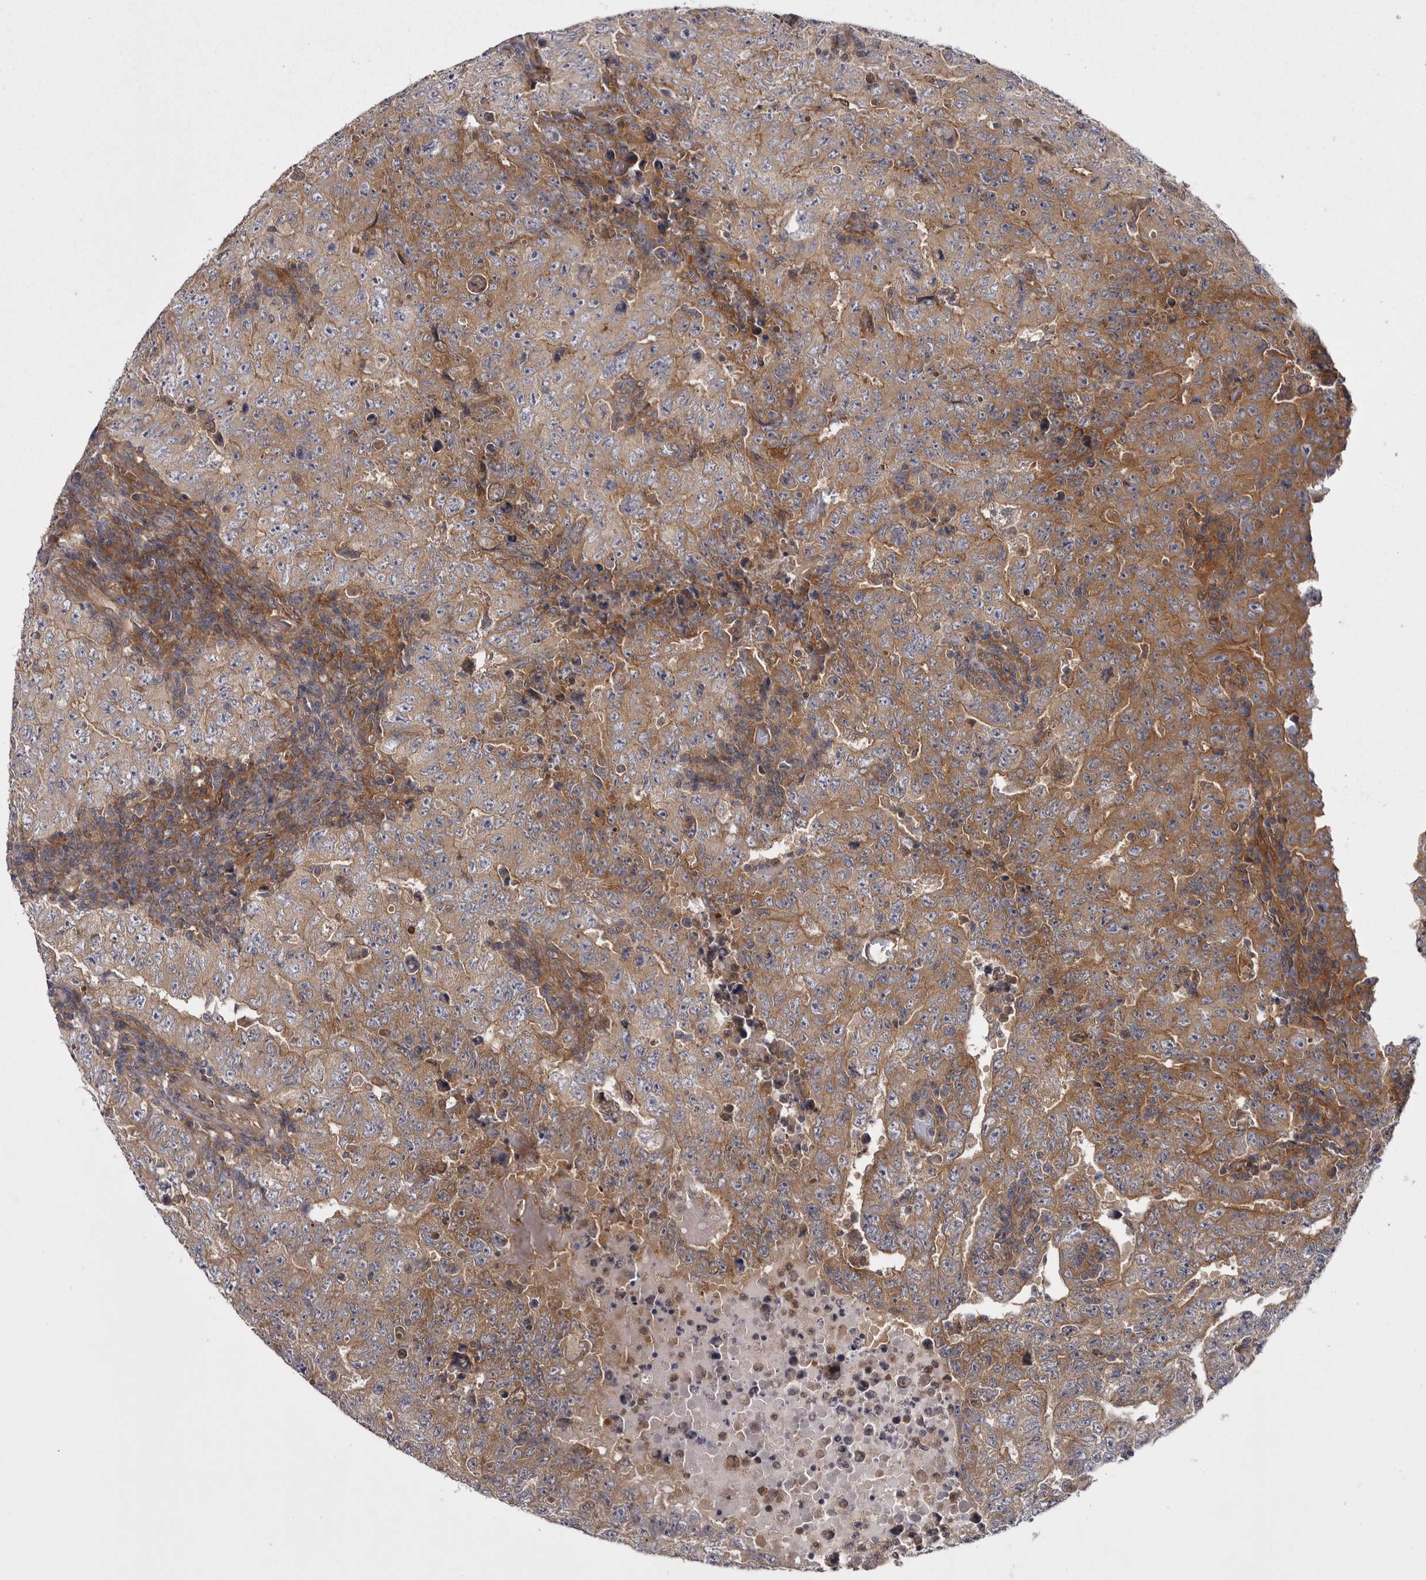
{"staining": {"intensity": "moderate", "quantity": "25%-75%", "location": "cytoplasmic/membranous"}, "tissue": "testis cancer", "cell_type": "Tumor cells", "image_type": "cancer", "snomed": [{"axis": "morphology", "description": "Carcinoma, Embryonal, NOS"}, {"axis": "topography", "description": "Testis"}], "caption": "Human embryonal carcinoma (testis) stained with a brown dye shows moderate cytoplasmic/membranous positive expression in about 25%-75% of tumor cells.", "gene": "OSBPL9", "patient": {"sex": "male", "age": 26}}